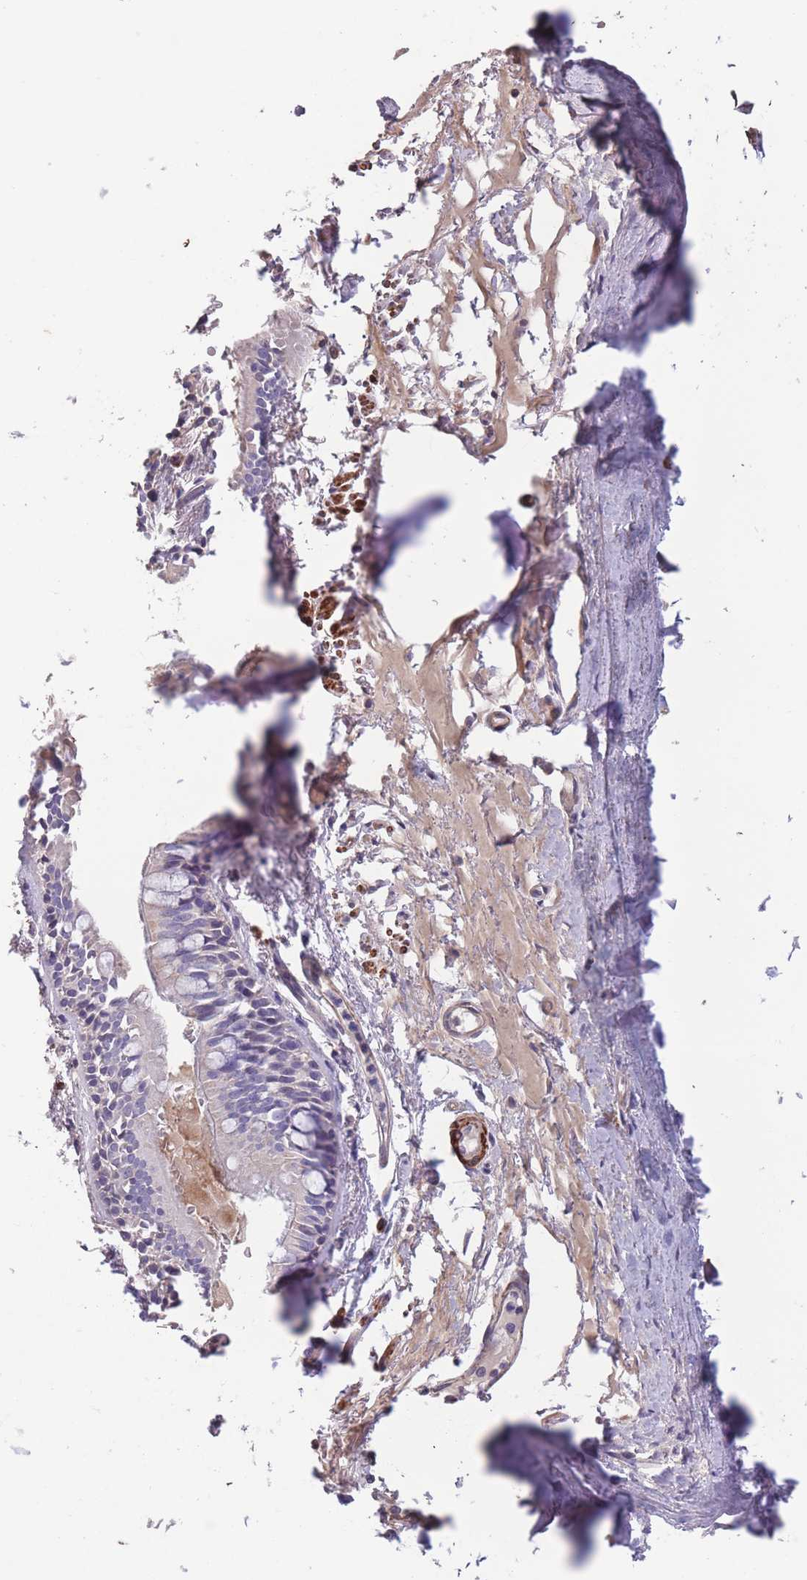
{"staining": {"intensity": "moderate", "quantity": "<25%", "location": "cytoplasmic/membranous"}, "tissue": "bronchus", "cell_type": "Respiratory epithelial cells", "image_type": "normal", "snomed": [{"axis": "morphology", "description": "Normal tissue, NOS"}, {"axis": "topography", "description": "Bronchus"}], "caption": "Protein staining reveals moderate cytoplasmic/membranous expression in approximately <25% of respiratory epithelial cells in unremarkable bronchus. (Stains: DAB in brown, nuclei in blue, Microscopy: brightfield microscopy at high magnification).", "gene": "TOMM40L", "patient": {"sex": "male", "age": 70}}